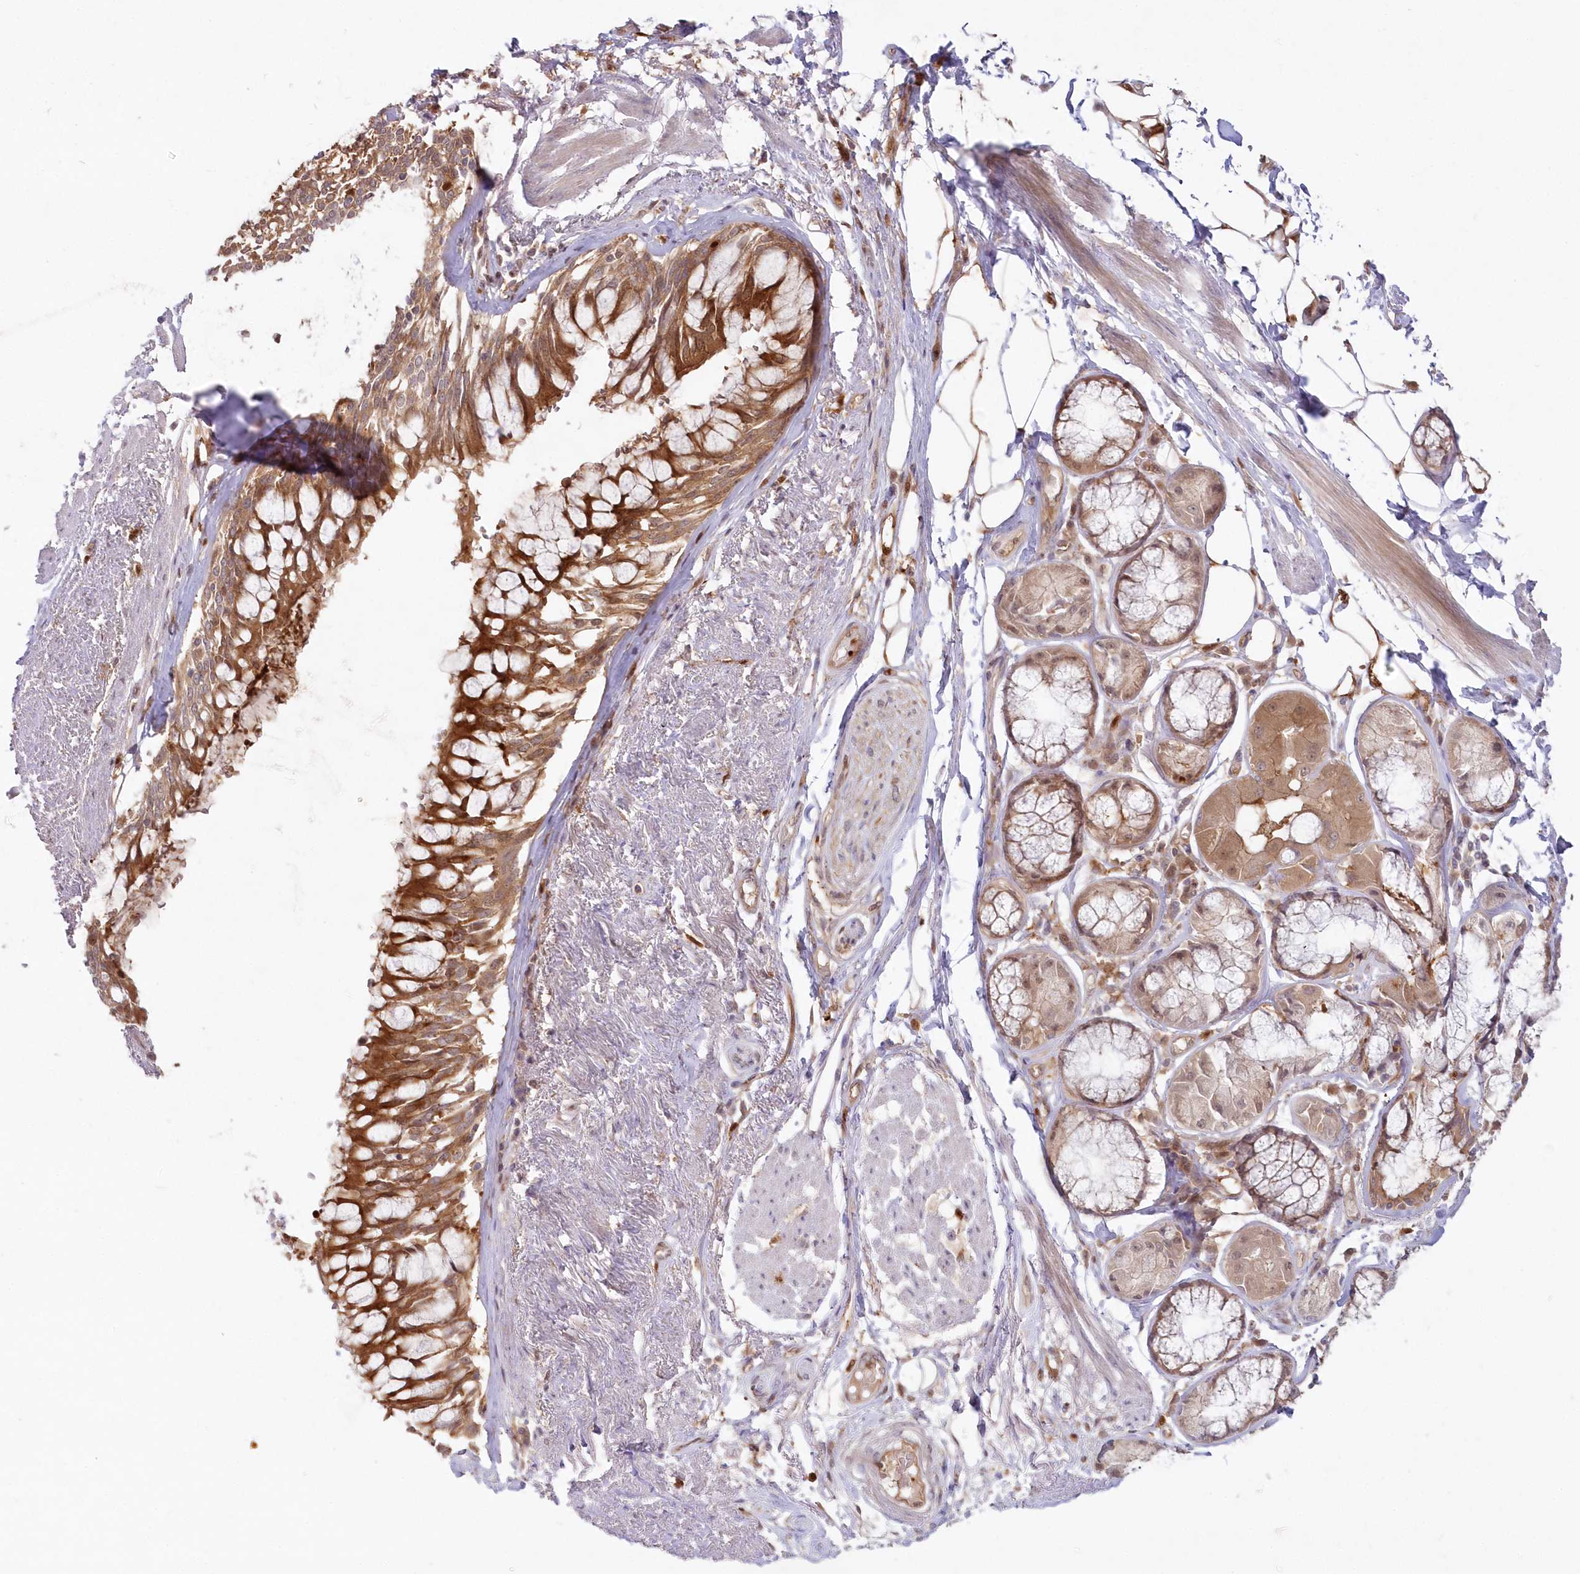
{"staining": {"intensity": "strong", "quantity": ">75%", "location": "cytoplasmic/membranous"}, "tissue": "adipose tissue", "cell_type": "Adipocytes", "image_type": "normal", "snomed": [{"axis": "morphology", "description": "Normal tissue, NOS"}, {"axis": "topography", "description": "Bronchus"}], "caption": "Benign adipose tissue was stained to show a protein in brown. There is high levels of strong cytoplasmic/membranous staining in approximately >75% of adipocytes. (Brightfield microscopy of DAB IHC at high magnification).", "gene": "GBE1", "patient": {"sex": "male", "age": 66}}